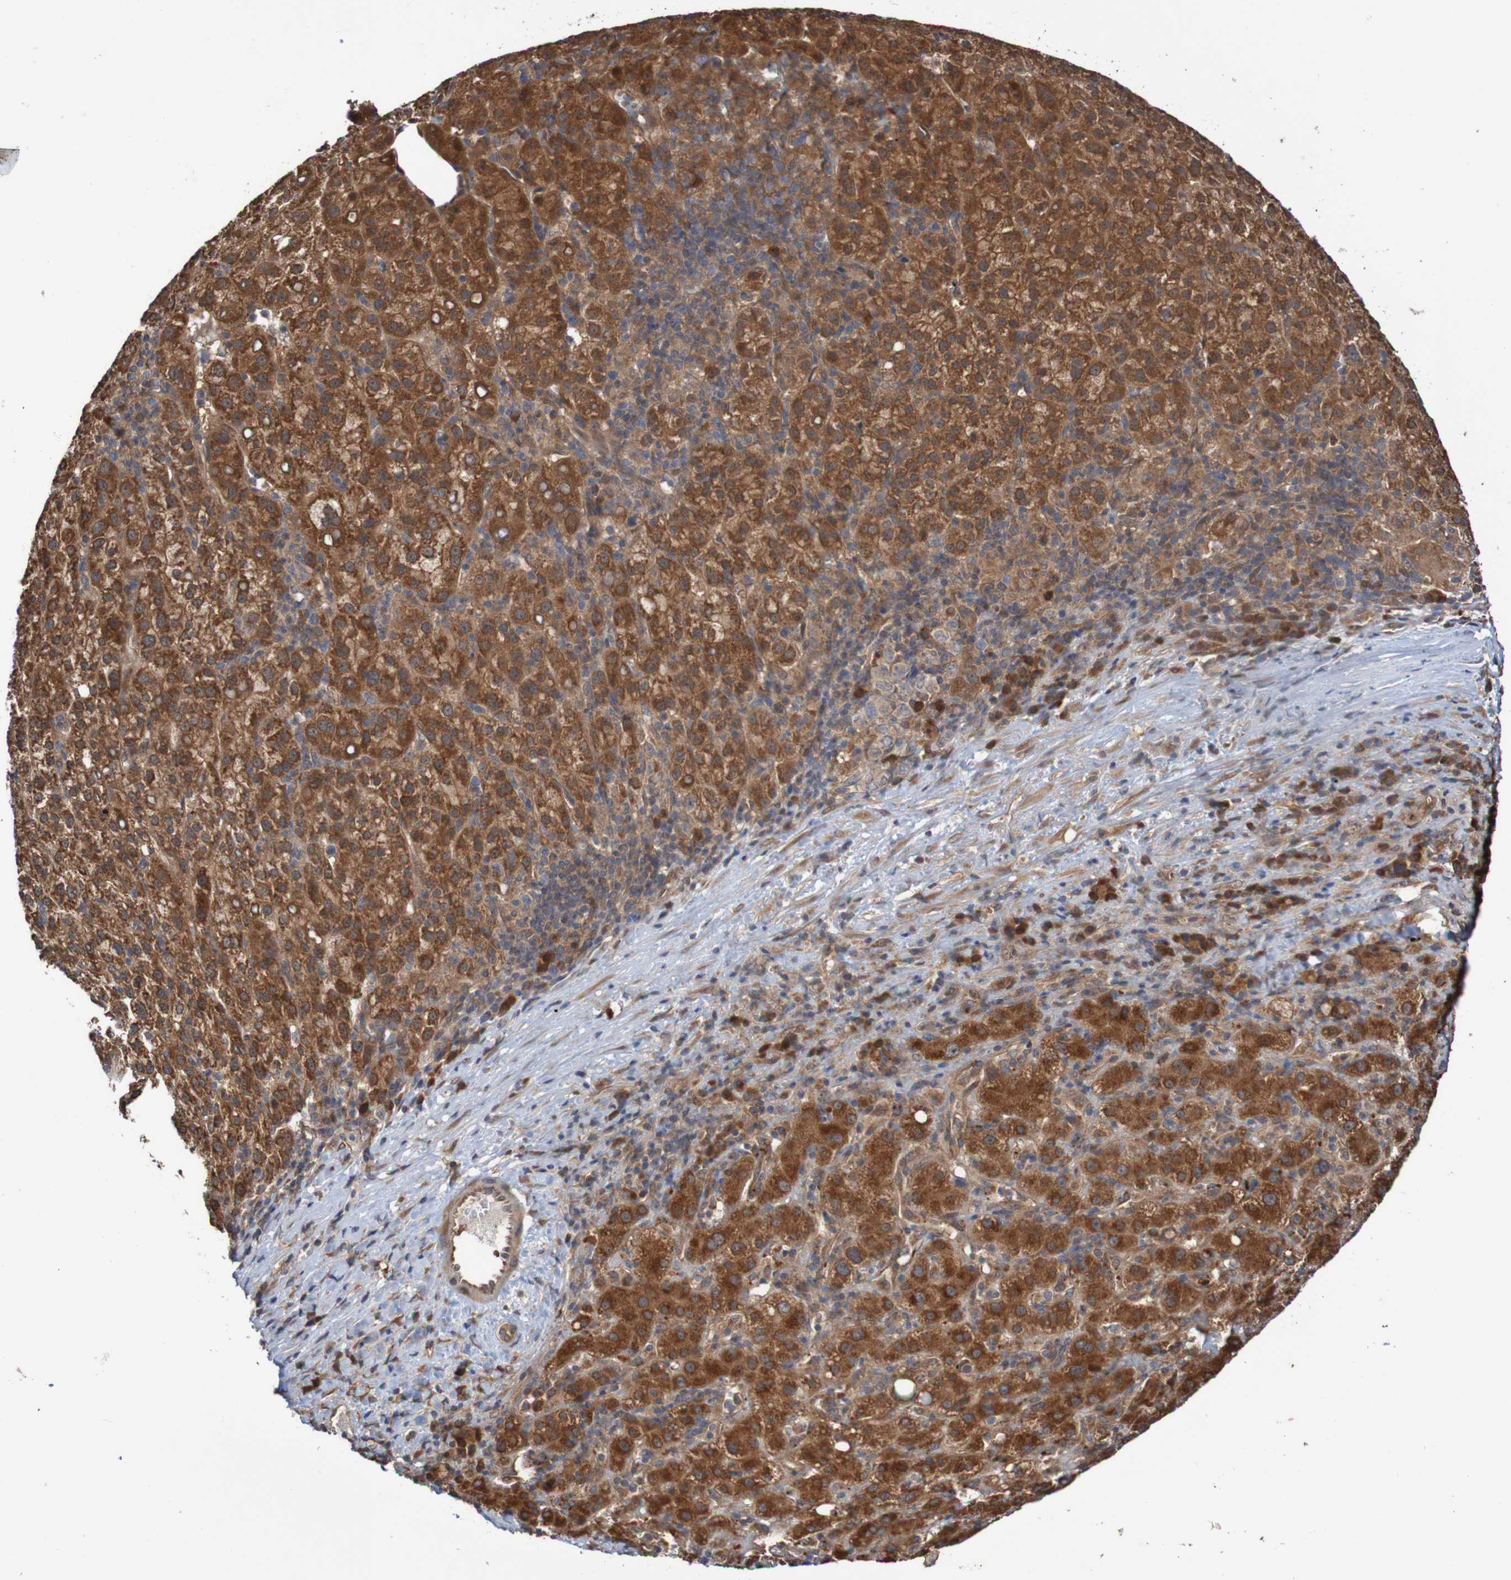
{"staining": {"intensity": "moderate", "quantity": ">75%", "location": "cytoplasmic/membranous"}, "tissue": "liver cancer", "cell_type": "Tumor cells", "image_type": "cancer", "snomed": [{"axis": "morphology", "description": "Carcinoma, Hepatocellular, NOS"}, {"axis": "topography", "description": "Liver"}], "caption": "A histopathology image of human hepatocellular carcinoma (liver) stained for a protein displays moderate cytoplasmic/membranous brown staining in tumor cells.", "gene": "PHPT1", "patient": {"sex": "female", "age": 58}}